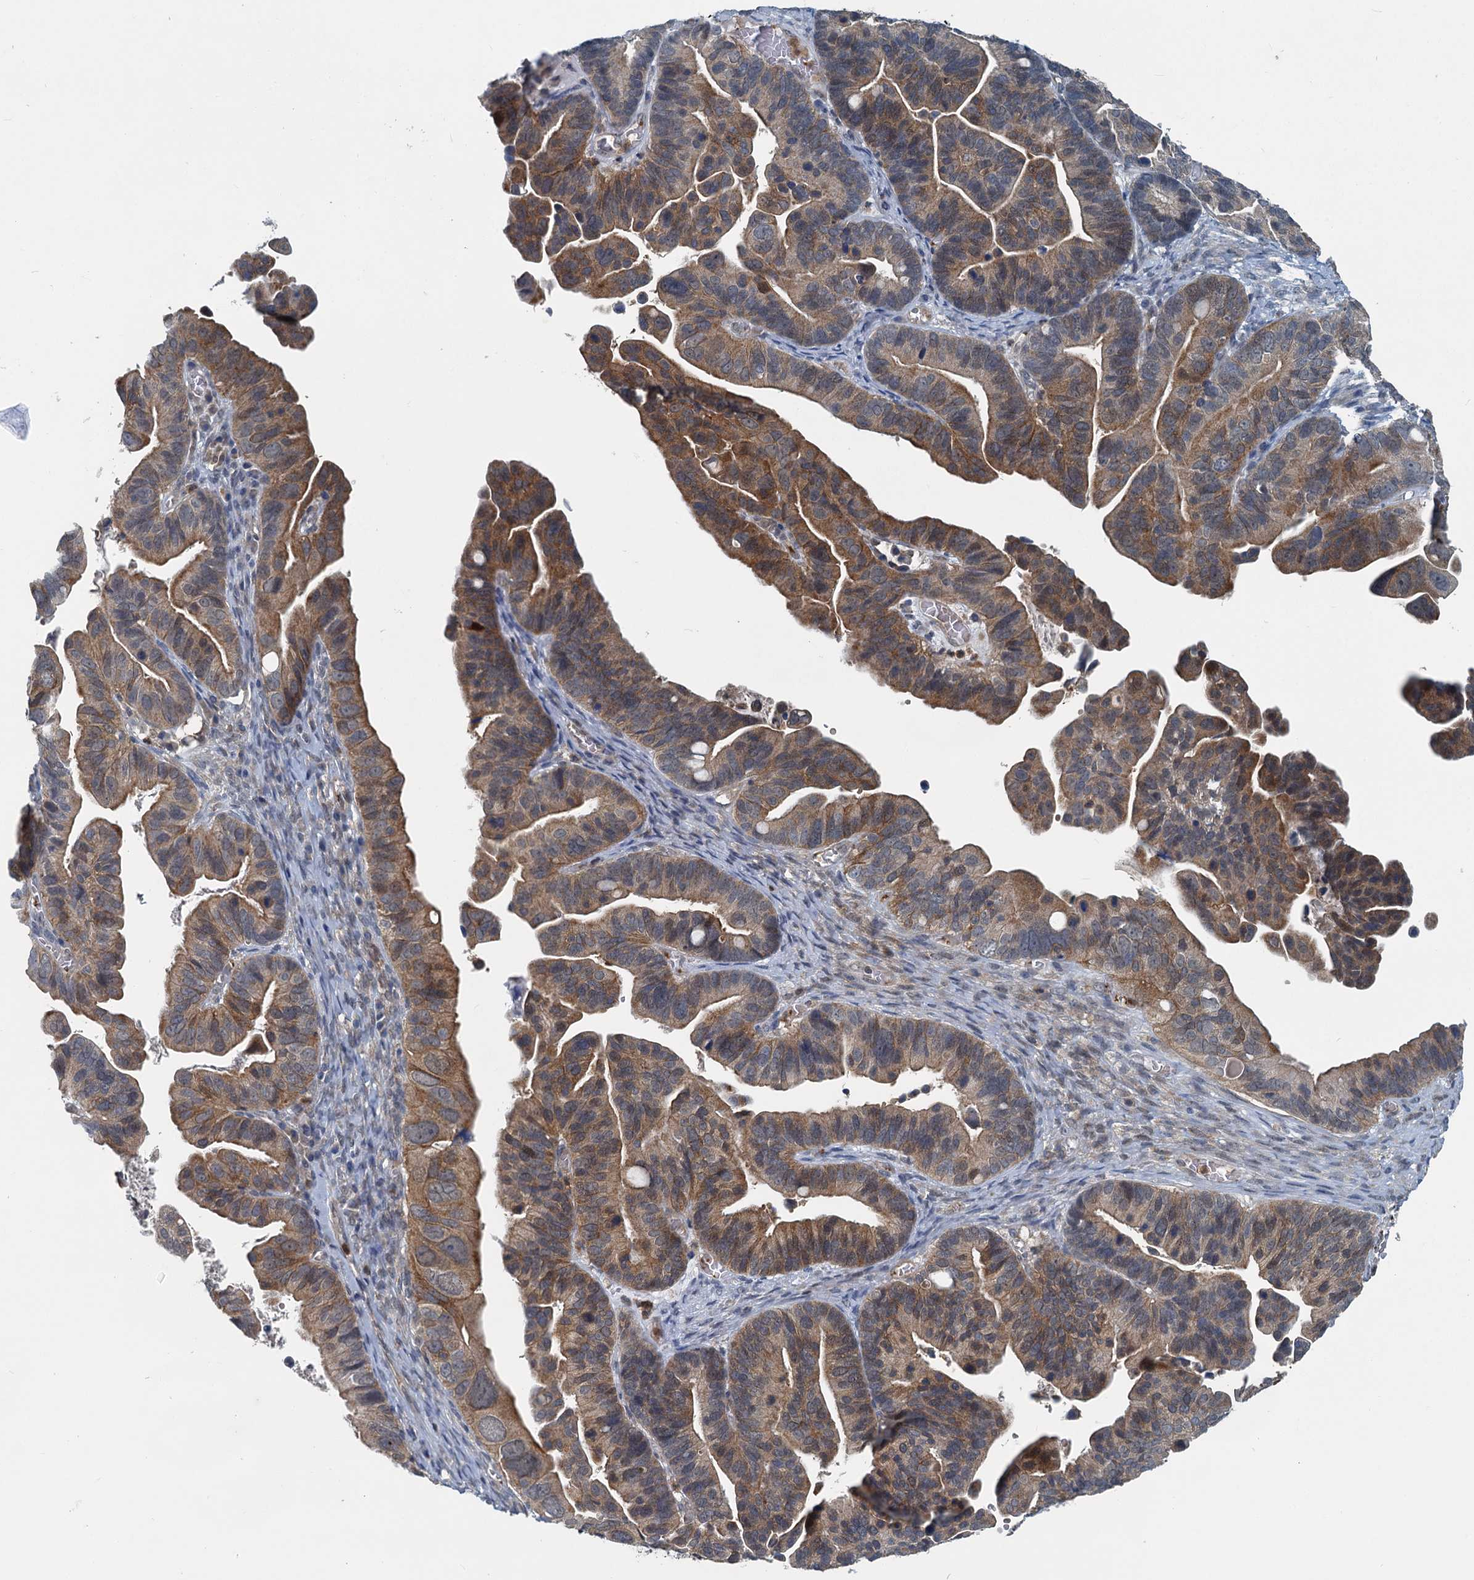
{"staining": {"intensity": "moderate", "quantity": ">75%", "location": "cytoplasmic/membranous"}, "tissue": "ovarian cancer", "cell_type": "Tumor cells", "image_type": "cancer", "snomed": [{"axis": "morphology", "description": "Cystadenocarcinoma, serous, NOS"}, {"axis": "topography", "description": "Ovary"}], "caption": "Immunohistochemistry staining of serous cystadenocarcinoma (ovarian), which shows medium levels of moderate cytoplasmic/membranous expression in approximately >75% of tumor cells indicating moderate cytoplasmic/membranous protein positivity. The staining was performed using DAB (3,3'-diaminobenzidine) (brown) for protein detection and nuclei were counterstained in hematoxylin (blue).", "gene": "GCLM", "patient": {"sex": "female", "age": 56}}